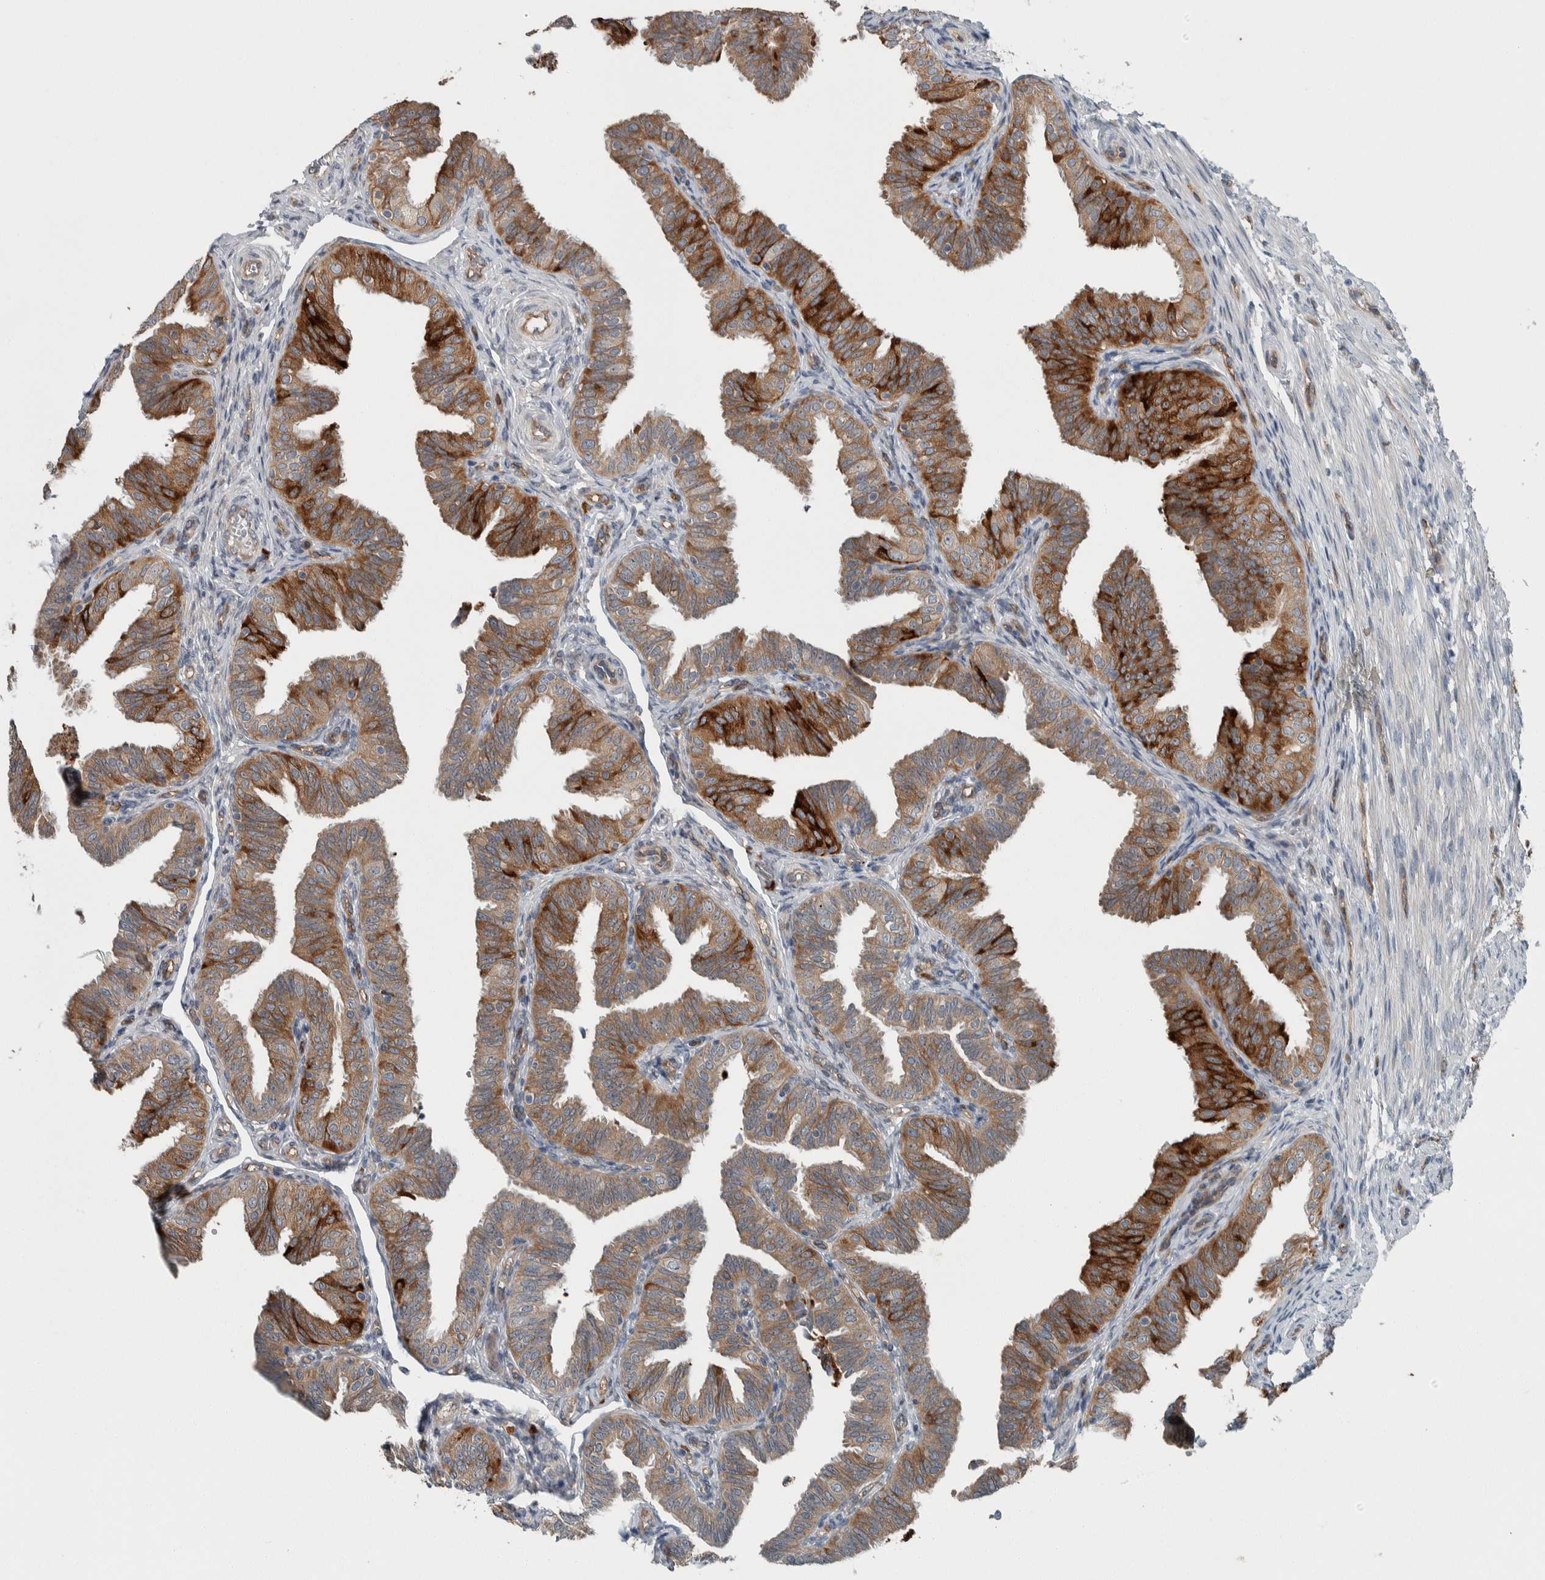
{"staining": {"intensity": "strong", "quantity": "25%-75%", "location": "cytoplasmic/membranous"}, "tissue": "fallopian tube", "cell_type": "Glandular cells", "image_type": "normal", "snomed": [{"axis": "morphology", "description": "Normal tissue, NOS"}, {"axis": "topography", "description": "Fallopian tube"}], "caption": "Immunohistochemistry (IHC) of benign fallopian tube shows high levels of strong cytoplasmic/membranous positivity in about 25%-75% of glandular cells.", "gene": "USP25", "patient": {"sex": "female", "age": 35}}